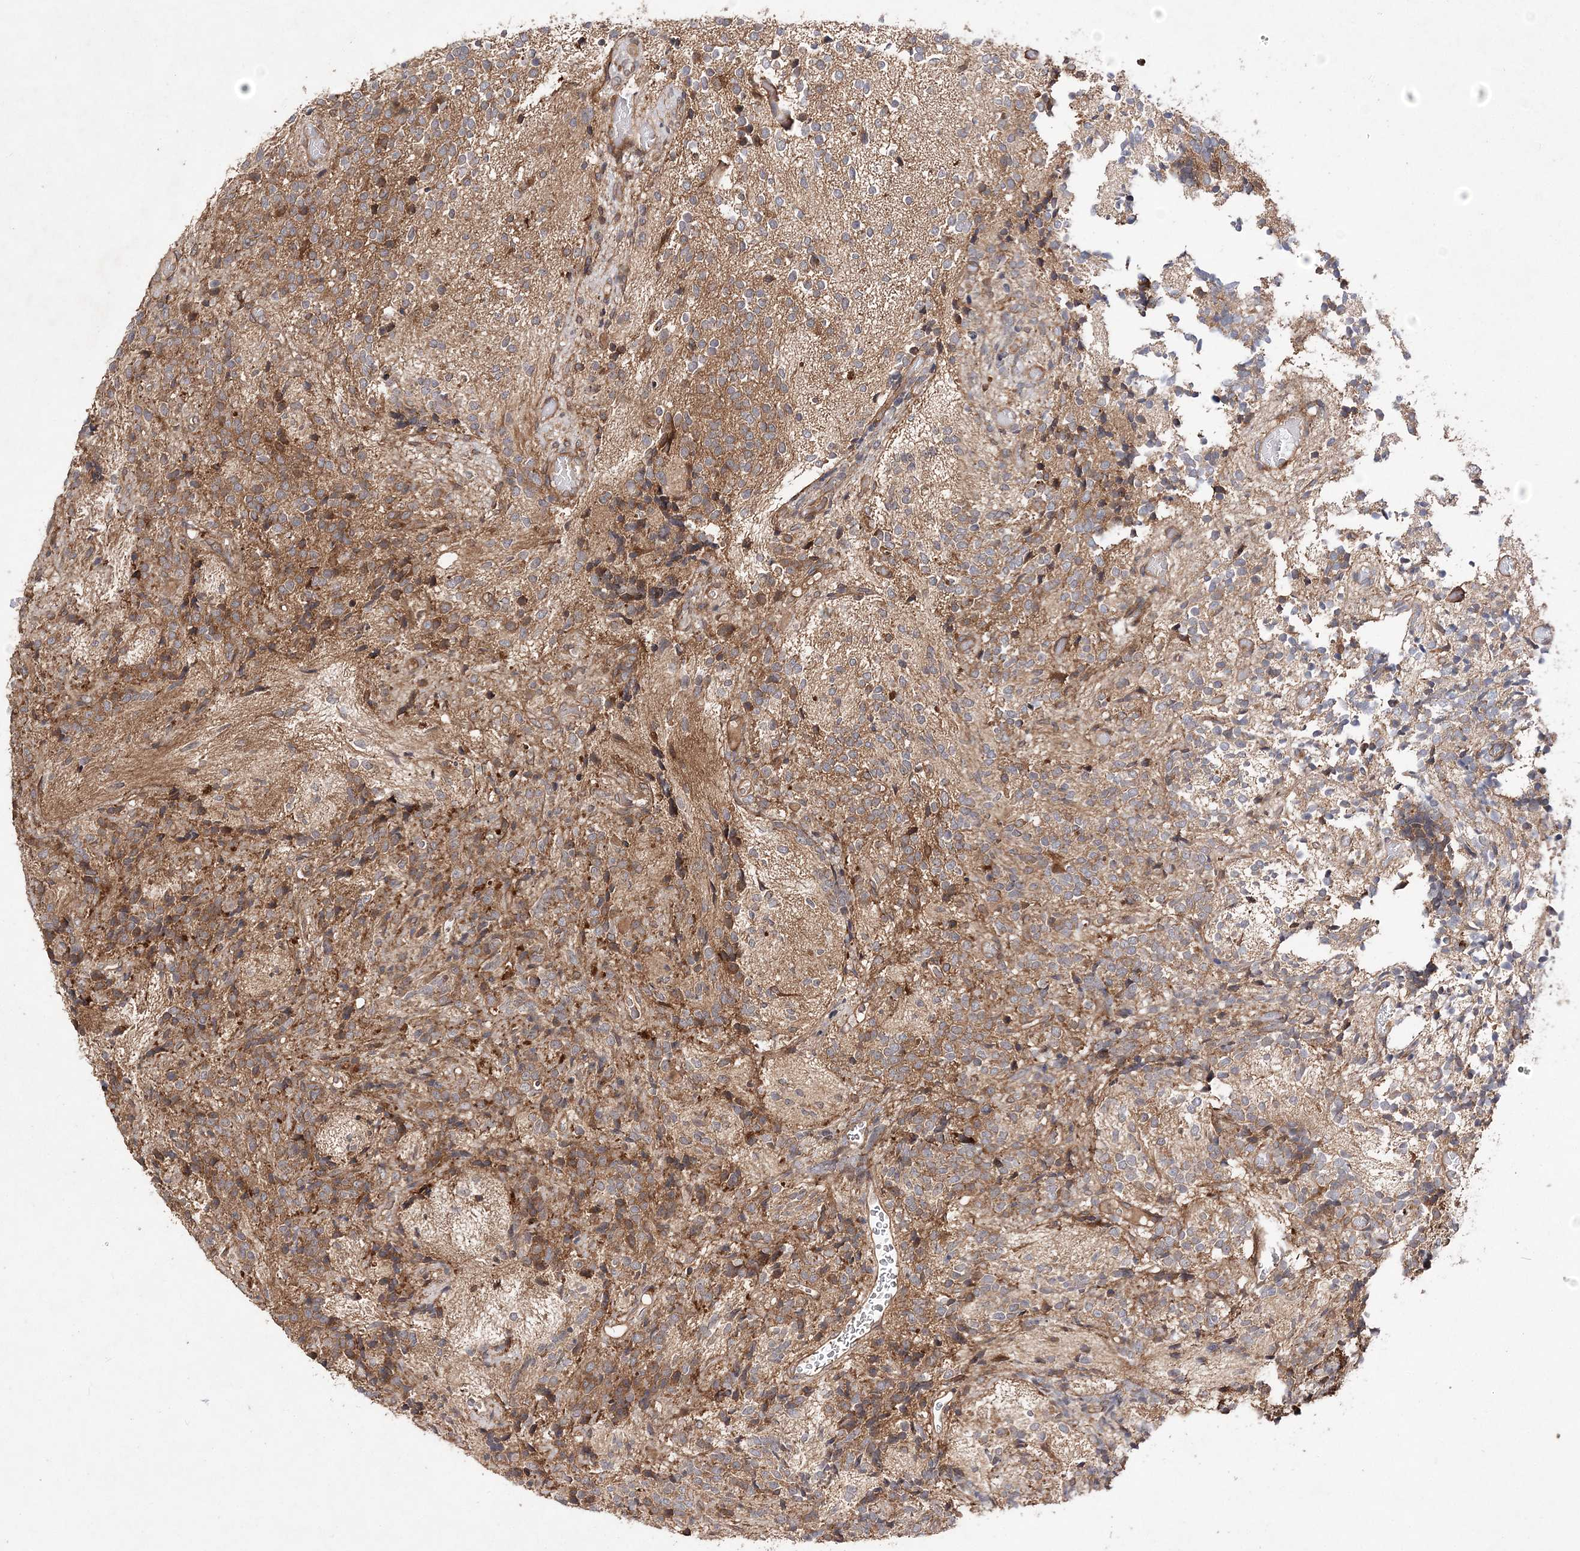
{"staining": {"intensity": "moderate", "quantity": "25%-75%", "location": "cytoplasmic/membranous"}, "tissue": "glioma", "cell_type": "Tumor cells", "image_type": "cancer", "snomed": [{"axis": "morphology", "description": "Glioma, malignant, Low grade"}, {"axis": "topography", "description": "Brain"}], "caption": "Immunohistochemistry (IHC) staining of malignant glioma (low-grade), which demonstrates medium levels of moderate cytoplasmic/membranous expression in about 25%-75% of tumor cells indicating moderate cytoplasmic/membranous protein expression. The staining was performed using DAB (brown) for protein detection and nuclei were counterstained in hematoxylin (blue).", "gene": "TMEM9B", "patient": {"sex": "female", "age": 1}}